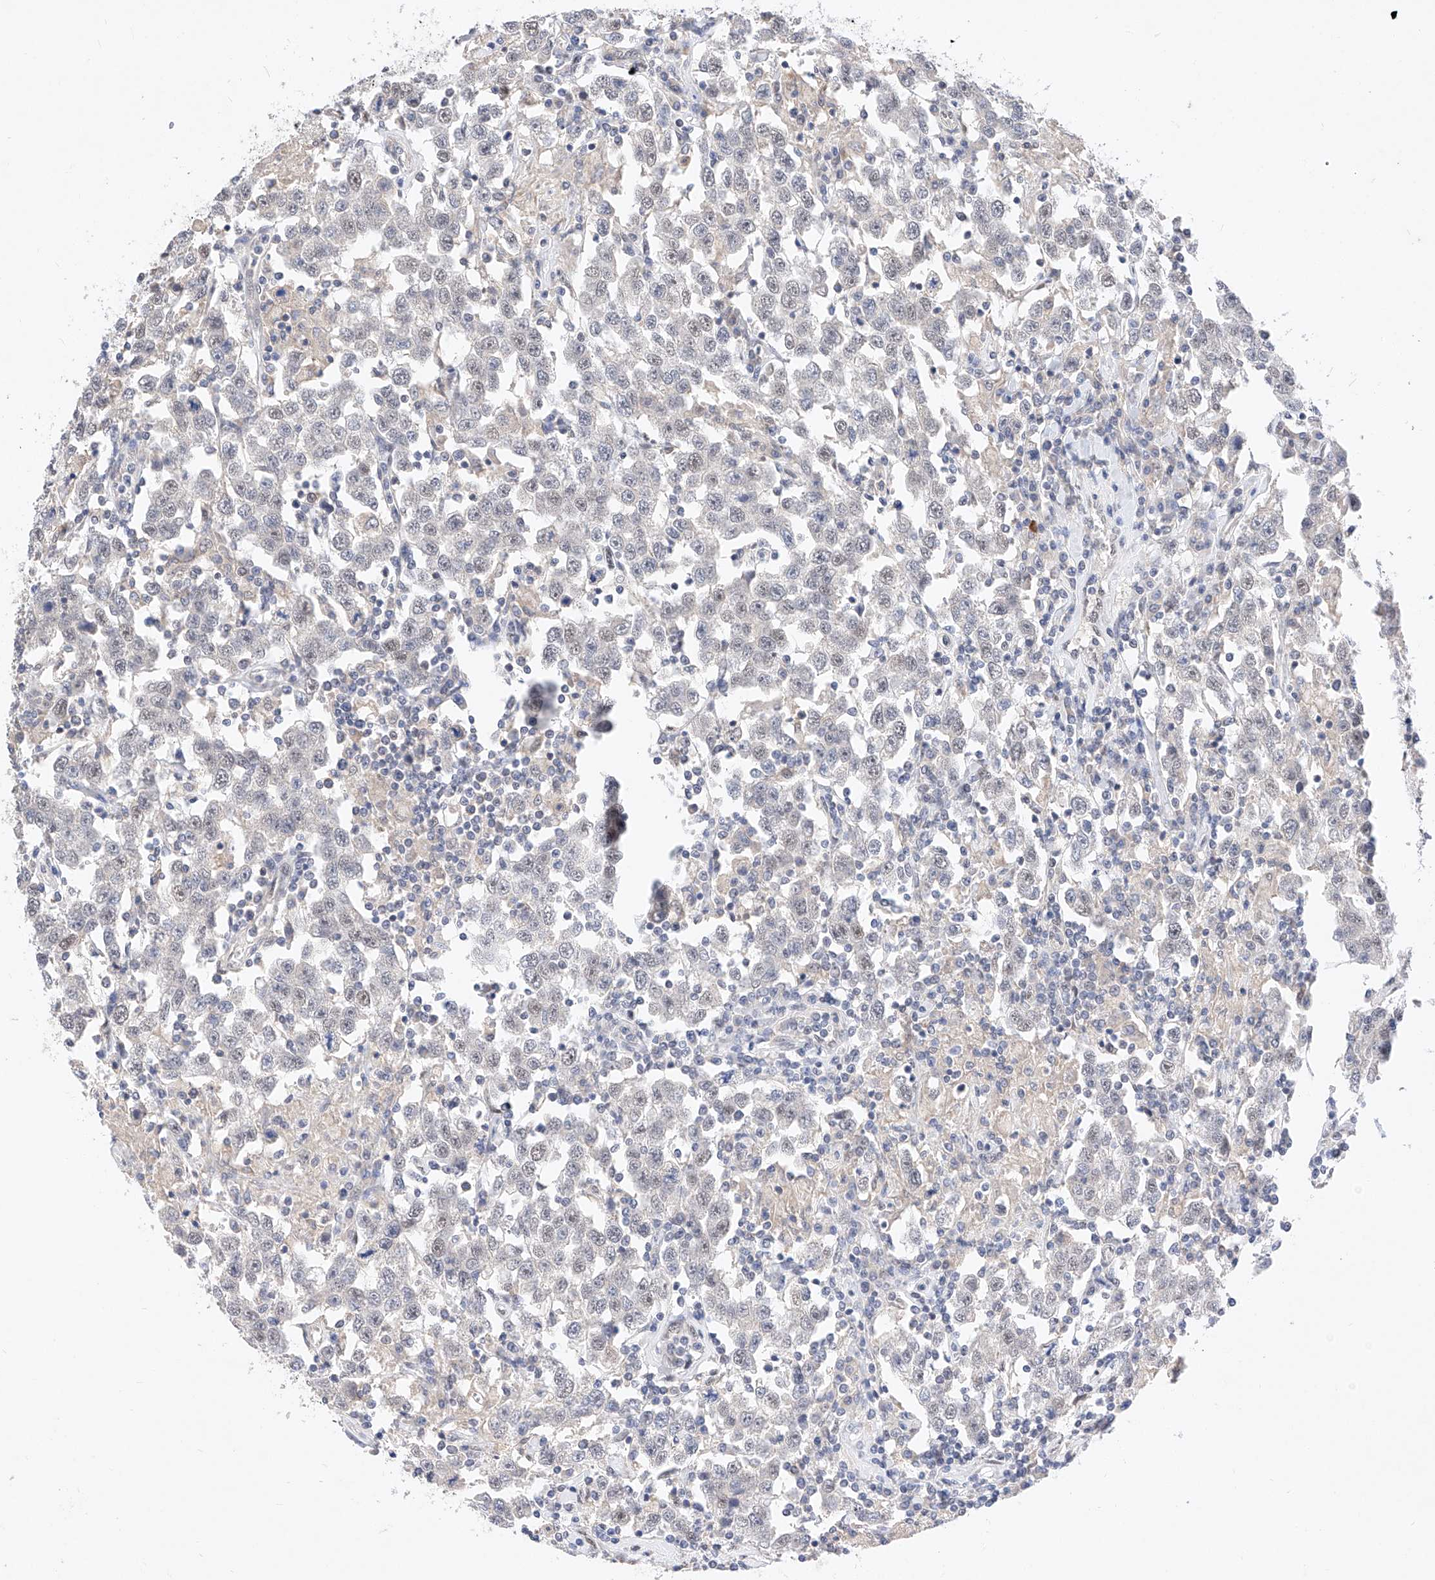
{"staining": {"intensity": "negative", "quantity": "none", "location": "none"}, "tissue": "testis cancer", "cell_type": "Tumor cells", "image_type": "cancer", "snomed": [{"axis": "morphology", "description": "Seminoma, NOS"}, {"axis": "topography", "description": "Testis"}], "caption": "There is no significant staining in tumor cells of testis cancer (seminoma).", "gene": "KCNJ1", "patient": {"sex": "male", "age": 41}}